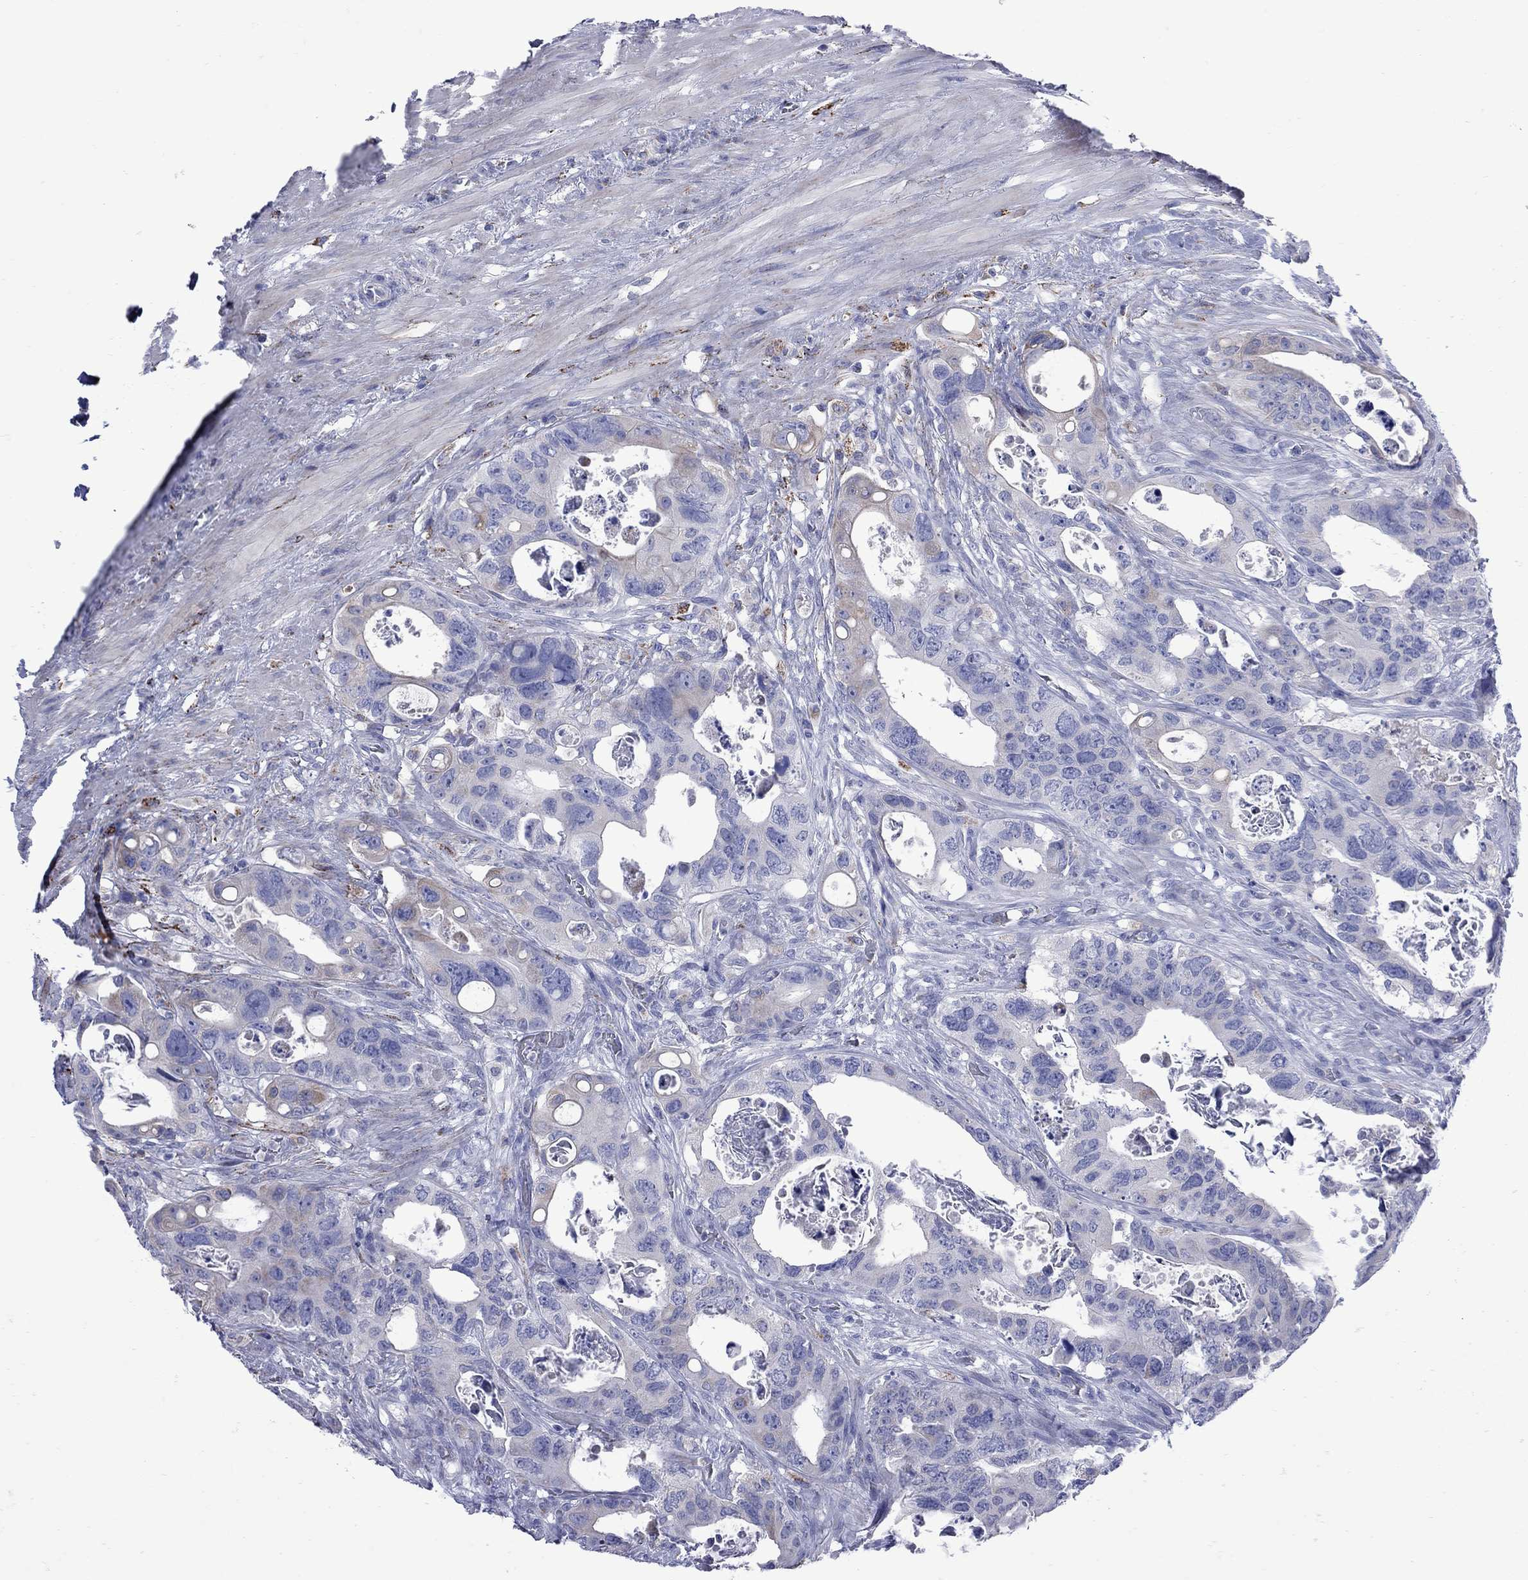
{"staining": {"intensity": "moderate", "quantity": "<25%", "location": "cytoplasmic/membranous"}, "tissue": "colorectal cancer", "cell_type": "Tumor cells", "image_type": "cancer", "snomed": [{"axis": "morphology", "description": "Adenocarcinoma, NOS"}, {"axis": "topography", "description": "Rectum"}], "caption": "Protein expression analysis of human colorectal cancer reveals moderate cytoplasmic/membranous staining in about <25% of tumor cells. The staining was performed using DAB, with brown indicating positive protein expression. Nuclei are stained blue with hematoxylin.", "gene": "SESTD1", "patient": {"sex": "male", "age": 64}}